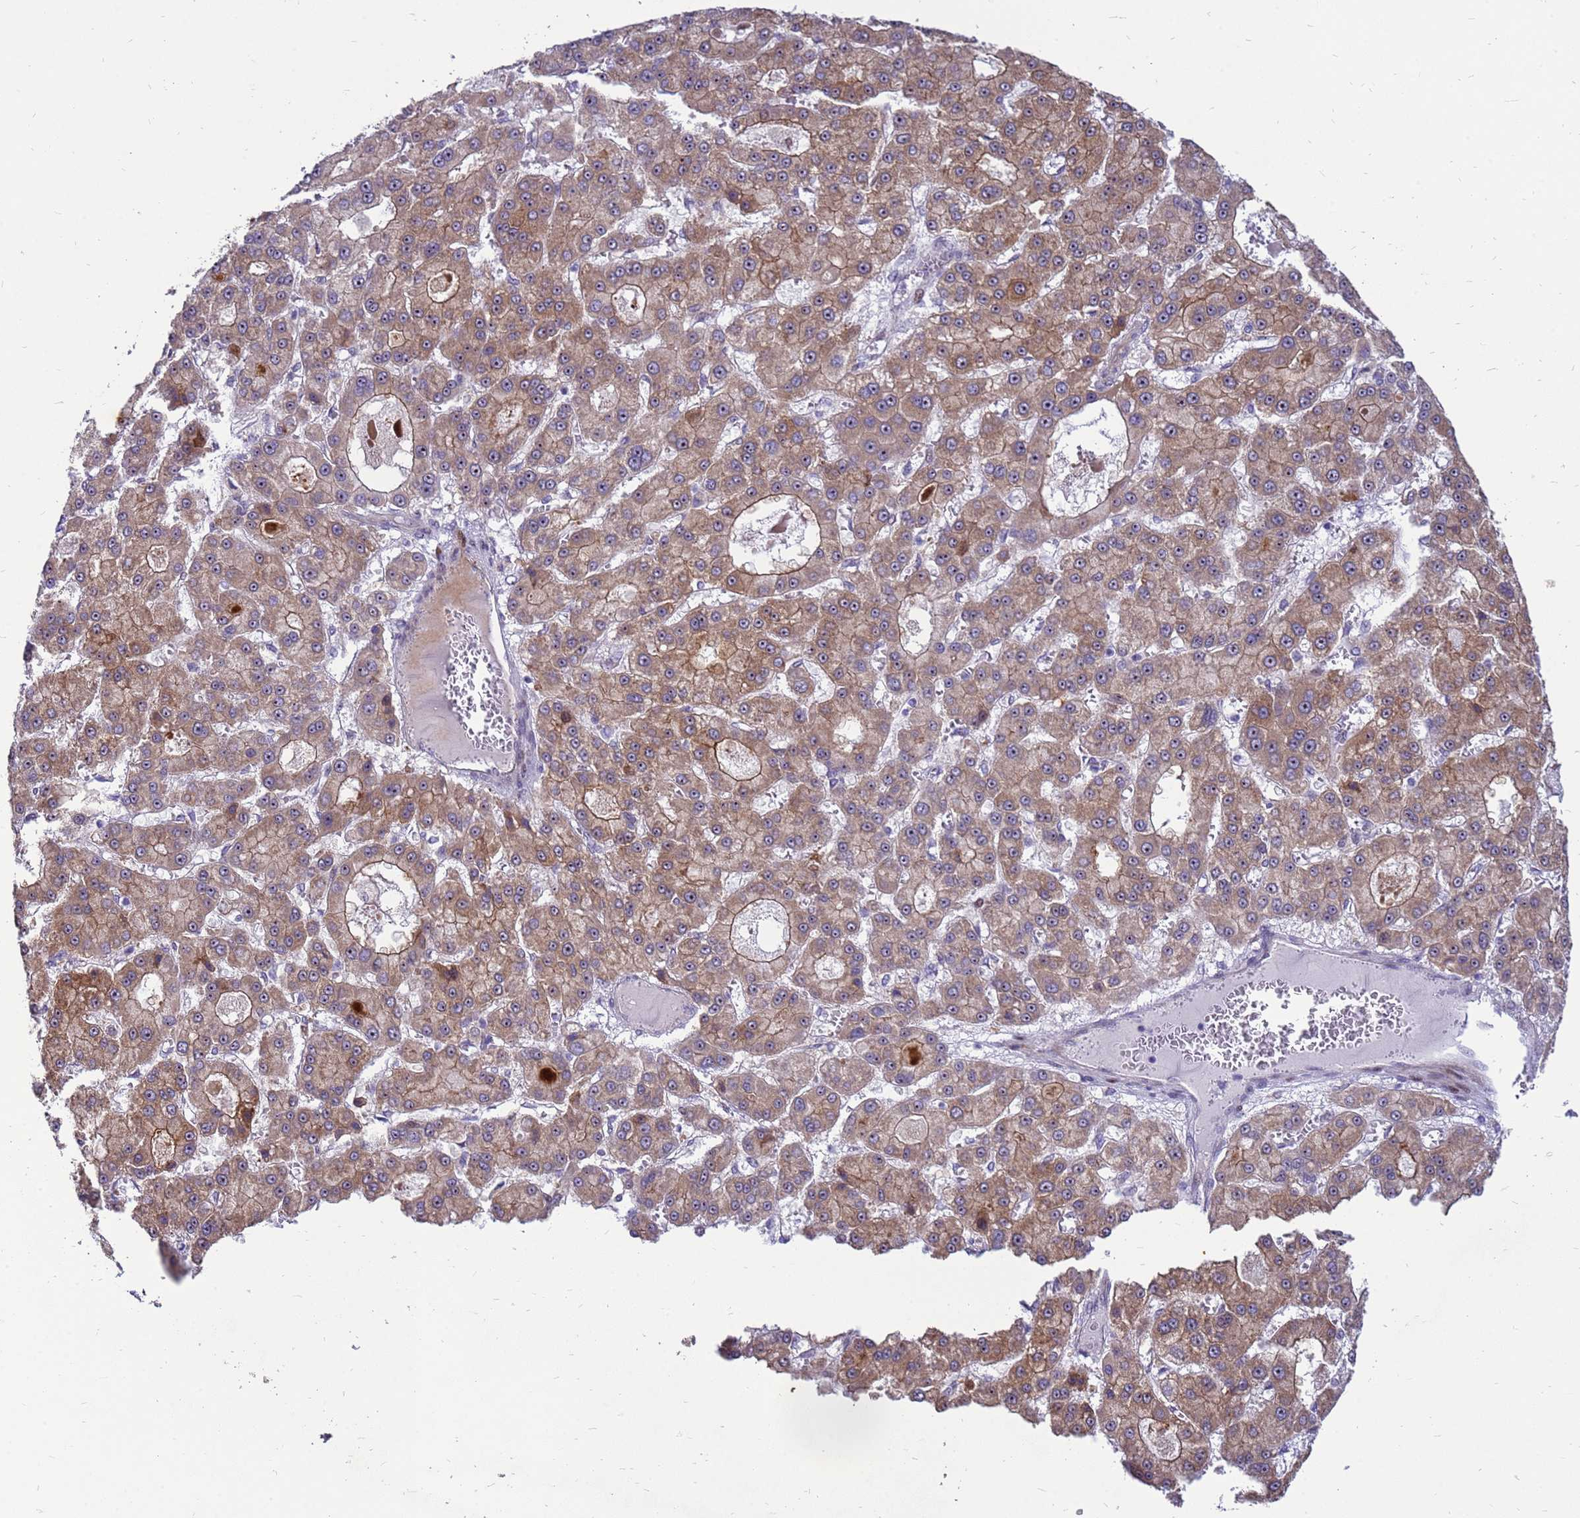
{"staining": {"intensity": "moderate", "quantity": ">75%", "location": "cytoplasmic/membranous"}, "tissue": "liver cancer", "cell_type": "Tumor cells", "image_type": "cancer", "snomed": [{"axis": "morphology", "description": "Carcinoma, Hepatocellular, NOS"}, {"axis": "topography", "description": "Liver"}], "caption": "Tumor cells reveal medium levels of moderate cytoplasmic/membranous expression in approximately >75% of cells in human liver cancer.", "gene": "RSPO1", "patient": {"sex": "male", "age": 70}}